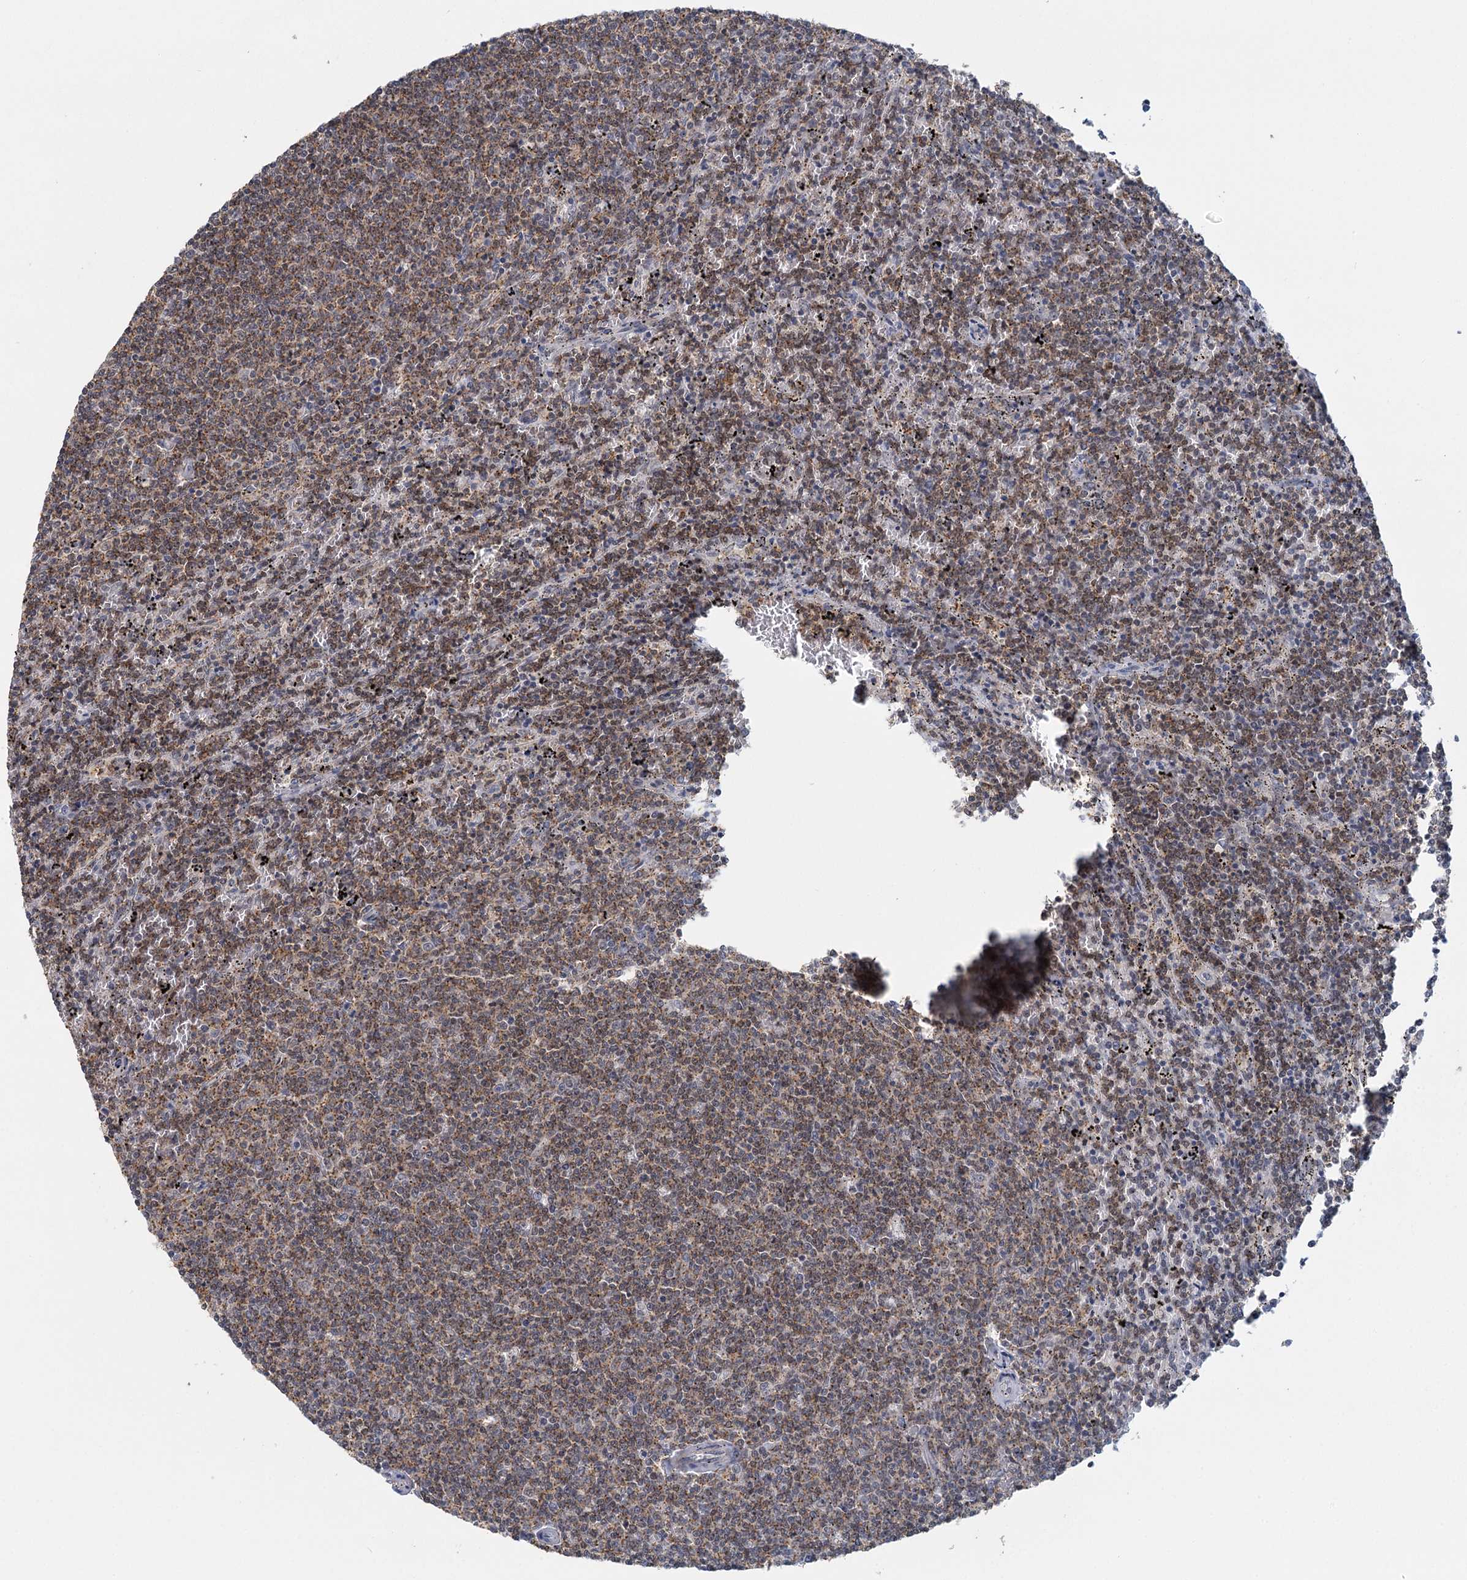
{"staining": {"intensity": "moderate", "quantity": ">75%", "location": "cytoplasmic/membranous"}, "tissue": "lymphoma", "cell_type": "Tumor cells", "image_type": "cancer", "snomed": [{"axis": "morphology", "description": "Malignant lymphoma, non-Hodgkin's type, Low grade"}, {"axis": "topography", "description": "Spleen"}], "caption": "Moderate cytoplasmic/membranous expression is present in about >75% of tumor cells in lymphoma.", "gene": "GPATCH11", "patient": {"sex": "female", "age": 50}}